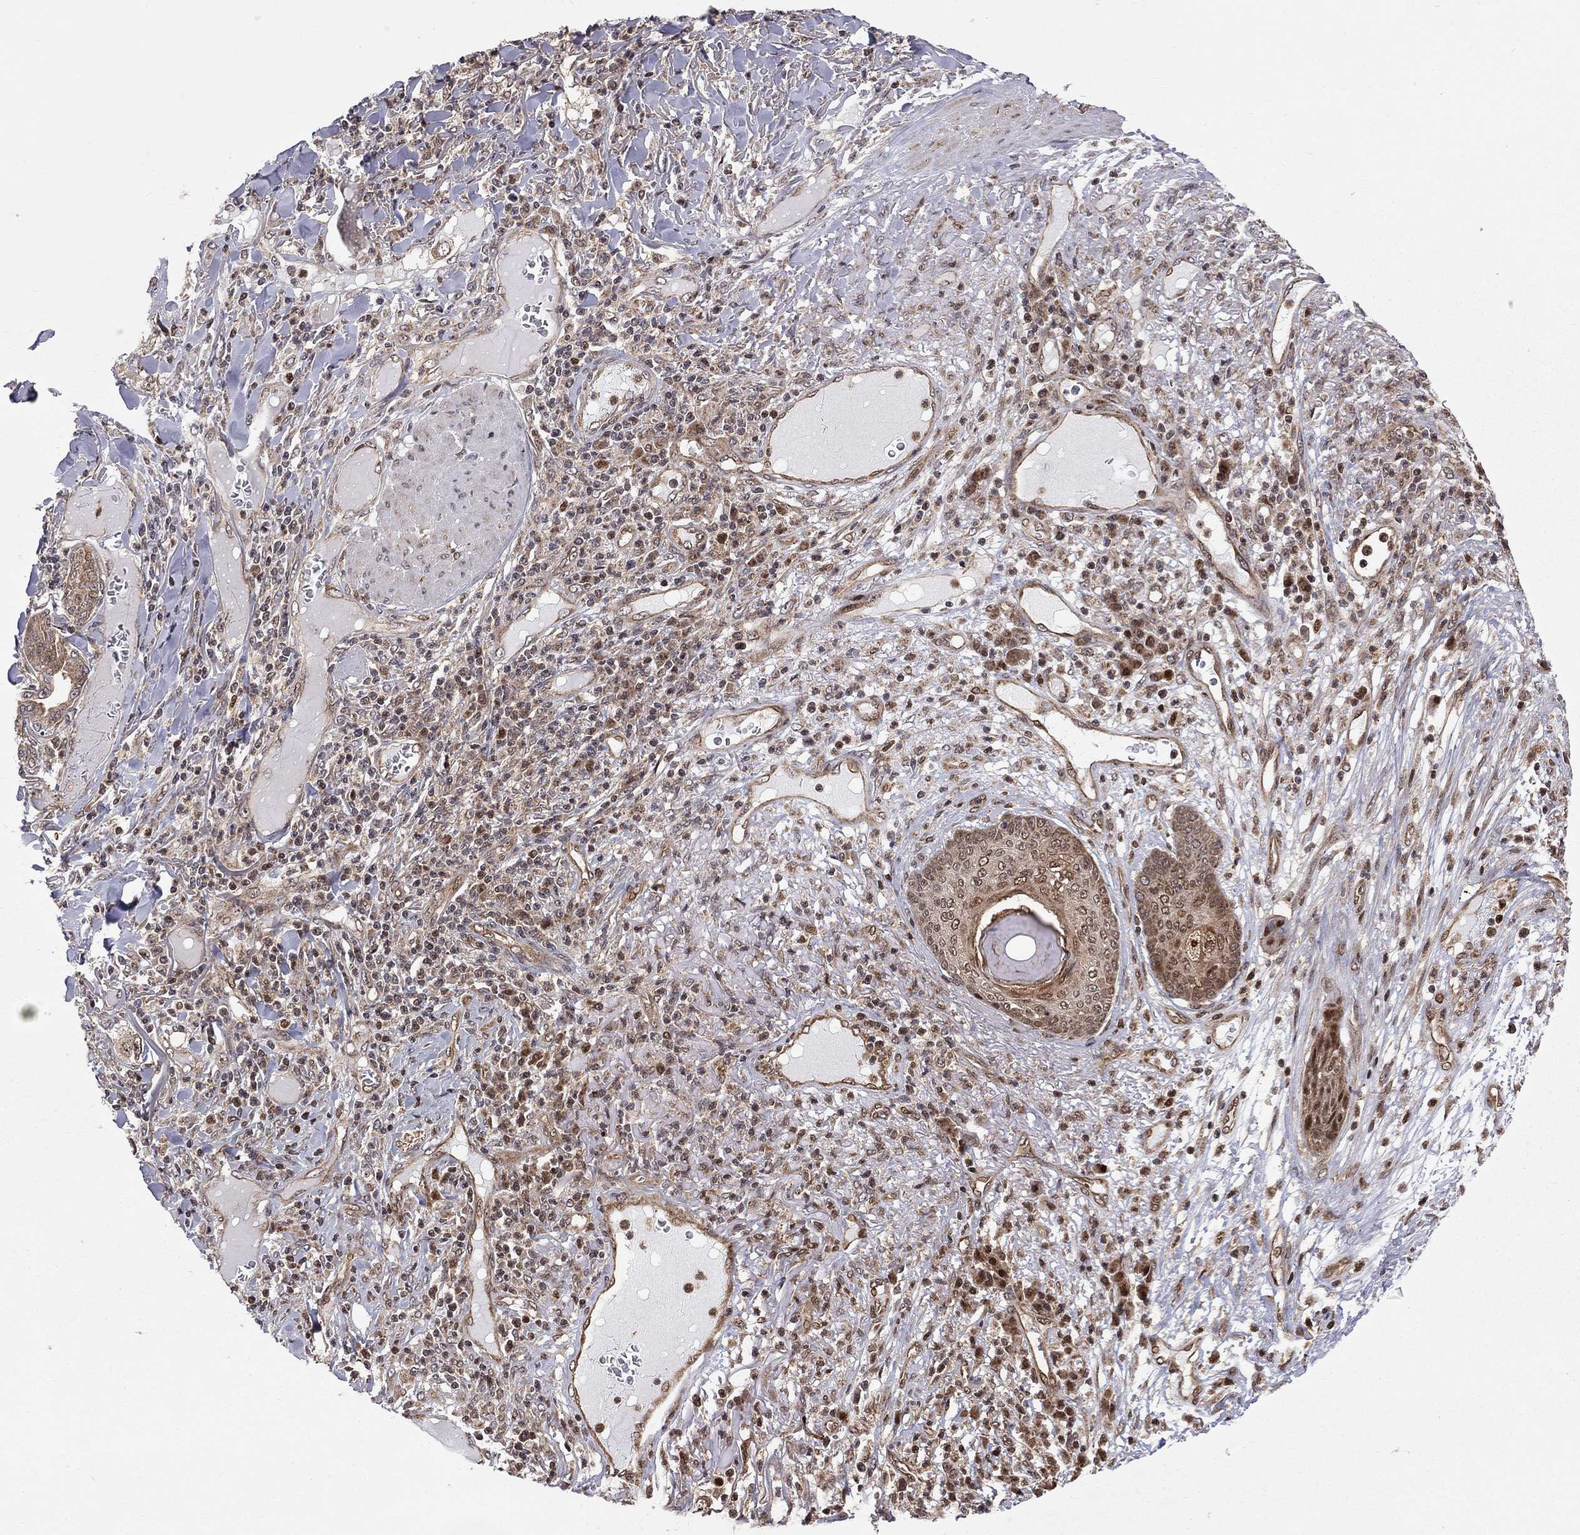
{"staining": {"intensity": "moderate", "quantity": "25%-75%", "location": "cytoplasmic/membranous,nuclear"}, "tissue": "skin cancer", "cell_type": "Tumor cells", "image_type": "cancer", "snomed": [{"axis": "morphology", "description": "Squamous cell carcinoma, NOS"}, {"axis": "topography", "description": "Skin"}], "caption": "This is an image of immunohistochemistry staining of skin cancer, which shows moderate expression in the cytoplasmic/membranous and nuclear of tumor cells.", "gene": "ELOB", "patient": {"sex": "male", "age": 82}}